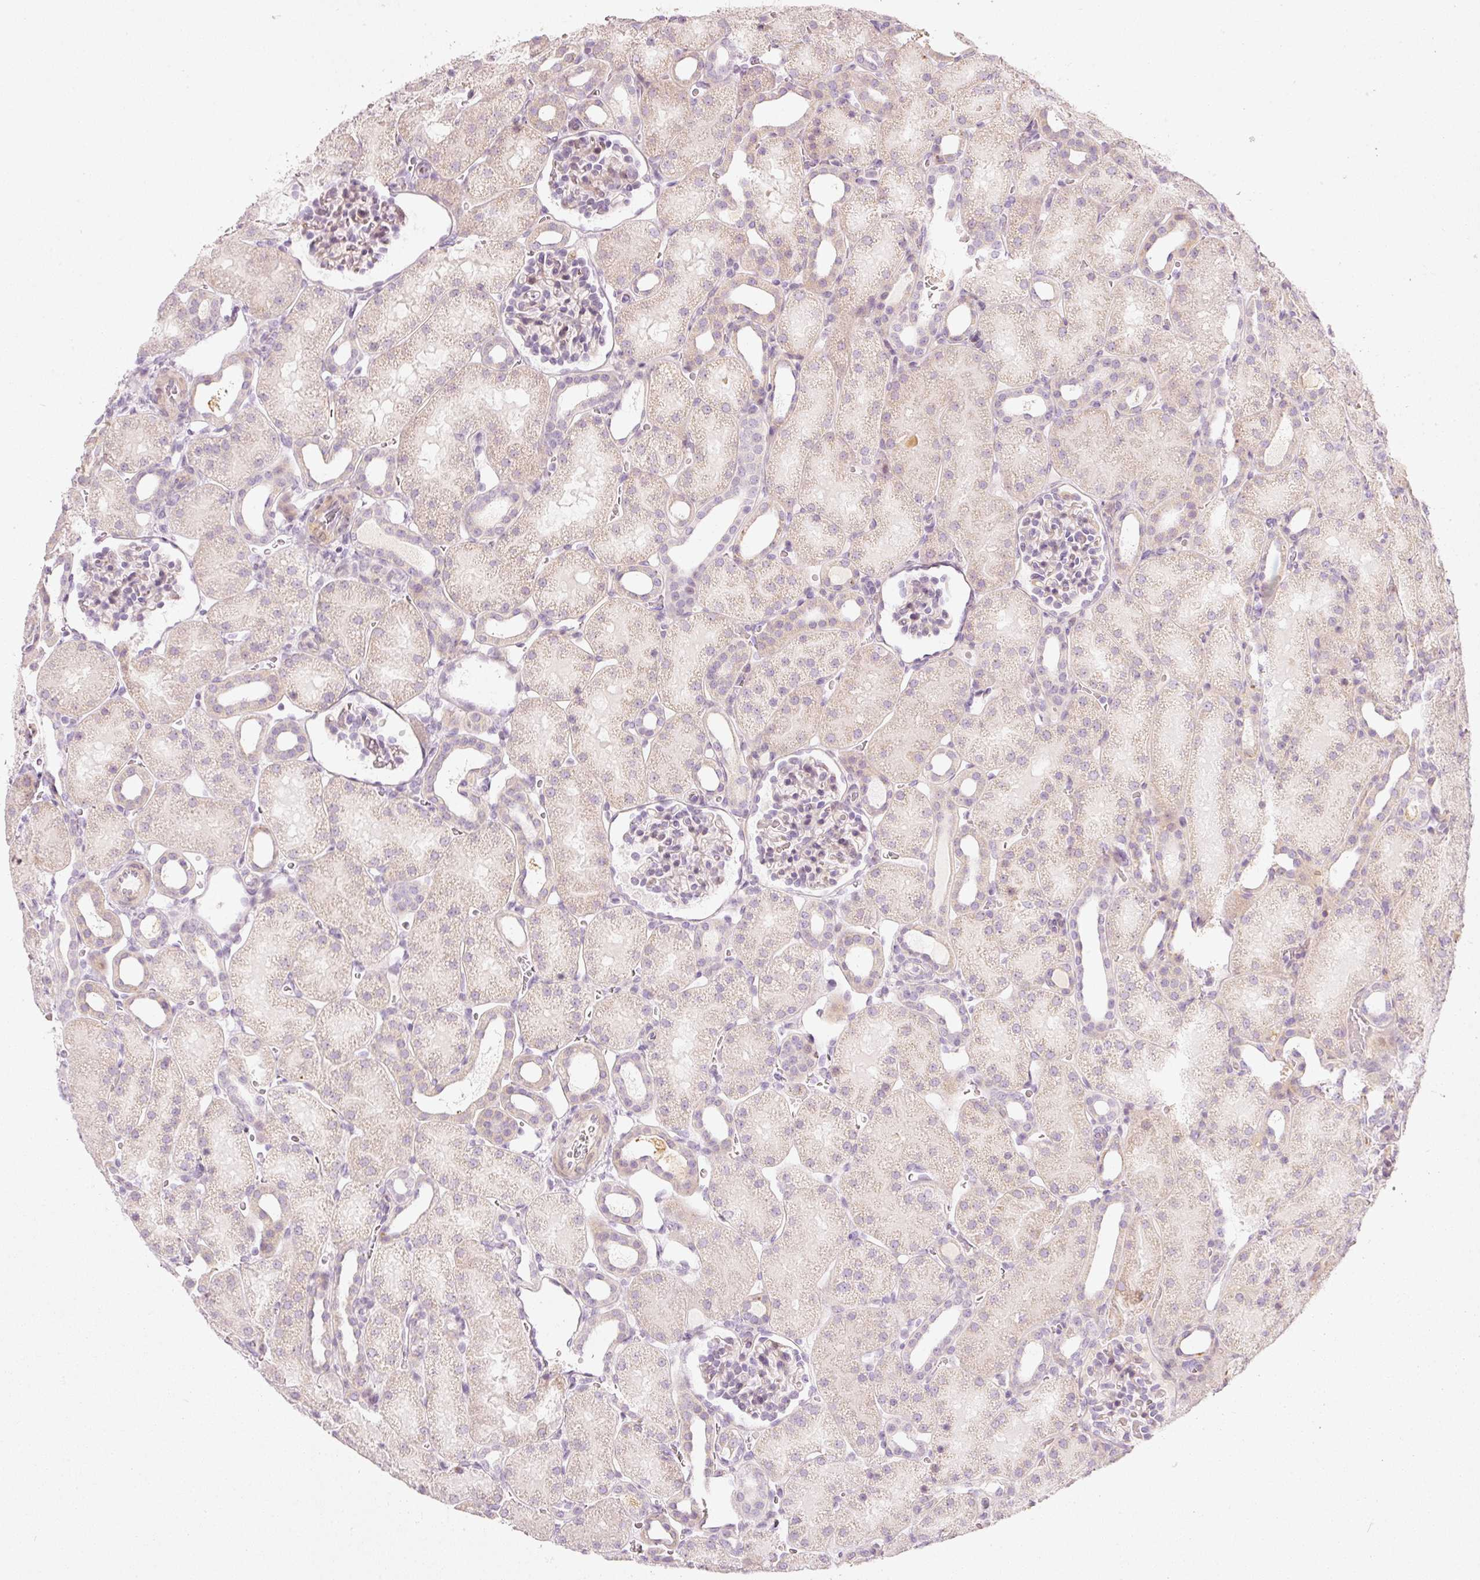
{"staining": {"intensity": "weak", "quantity": "<25%", "location": "cytoplasmic/membranous"}, "tissue": "kidney", "cell_type": "Cells in glomeruli", "image_type": "normal", "snomed": [{"axis": "morphology", "description": "Normal tissue, NOS"}, {"axis": "topography", "description": "Kidney"}], "caption": "The micrograph demonstrates no staining of cells in glomeruli in benign kidney.", "gene": "SLC20A1", "patient": {"sex": "male", "age": 2}}